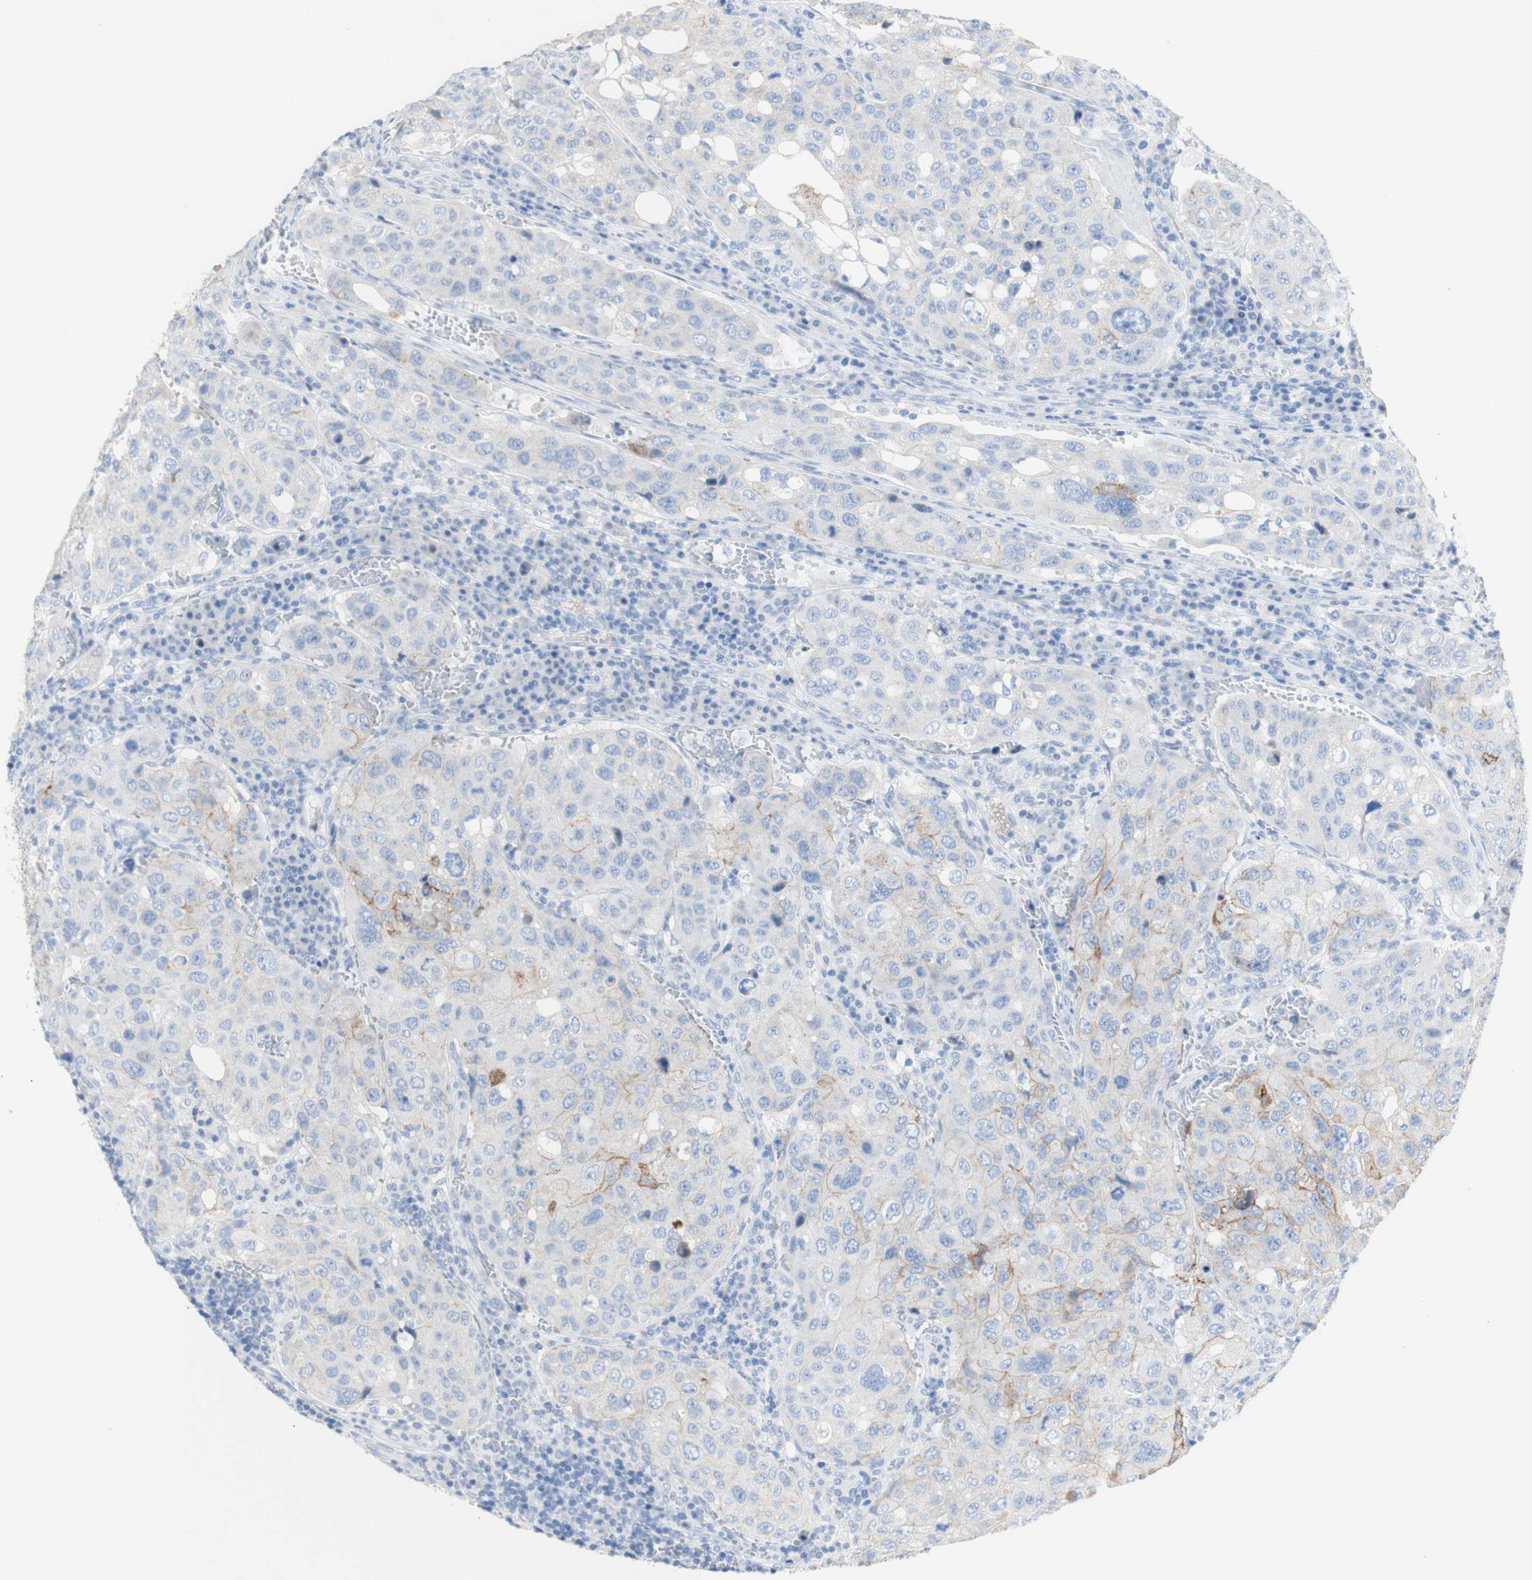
{"staining": {"intensity": "moderate", "quantity": "<25%", "location": "cytoplasmic/membranous"}, "tissue": "urothelial cancer", "cell_type": "Tumor cells", "image_type": "cancer", "snomed": [{"axis": "morphology", "description": "Urothelial carcinoma, High grade"}, {"axis": "topography", "description": "Lymph node"}, {"axis": "topography", "description": "Urinary bladder"}], "caption": "Immunohistochemical staining of urothelial cancer exhibits low levels of moderate cytoplasmic/membranous protein positivity in approximately <25% of tumor cells. (DAB IHC, brown staining for protein, blue staining for nuclei).", "gene": "DSC2", "patient": {"sex": "male", "age": 51}}